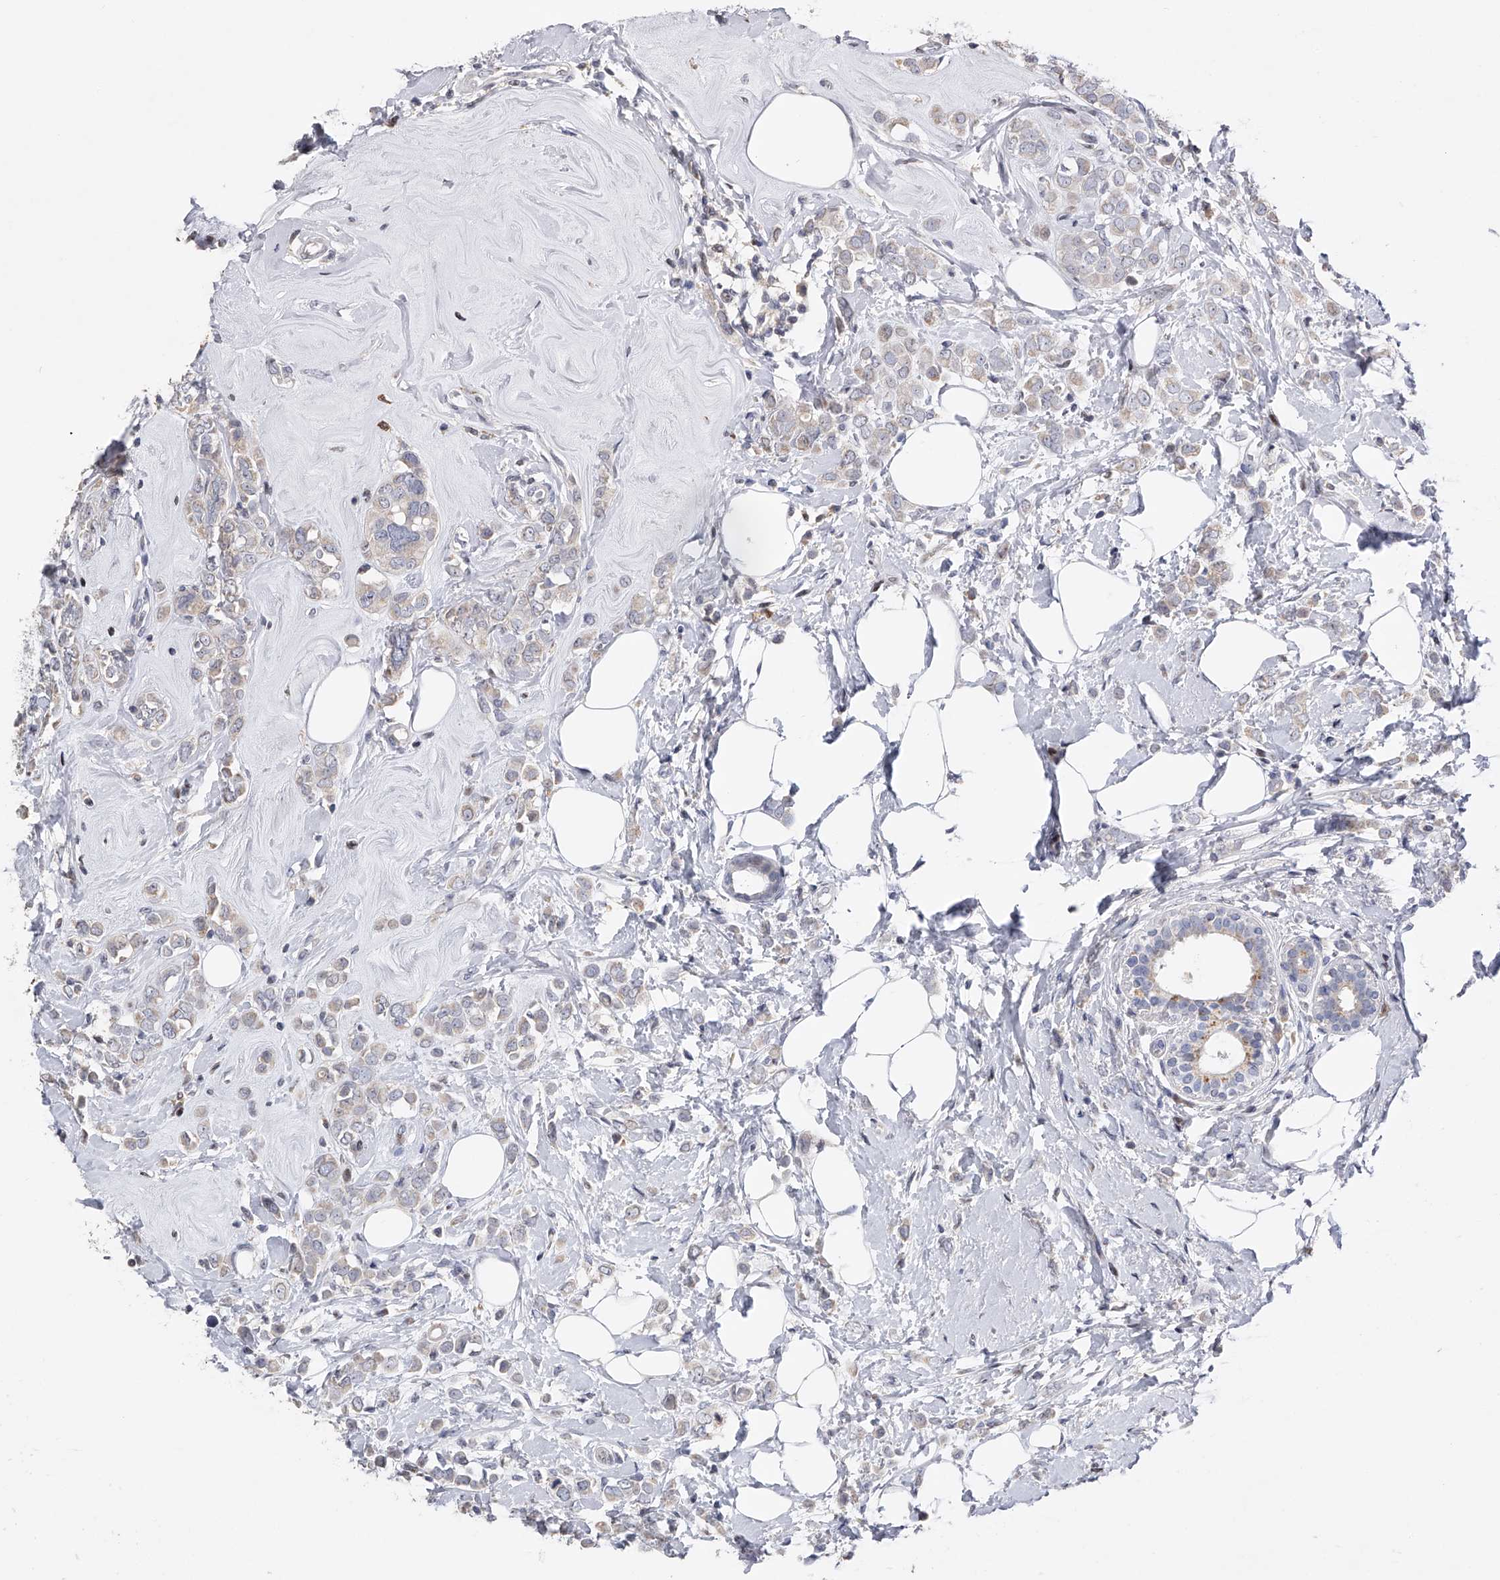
{"staining": {"intensity": "negative", "quantity": "none", "location": "none"}, "tissue": "breast cancer", "cell_type": "Tumor cells", "image_type": "cancer", "snomed": [{"axis": "morphology", "description": "Lobular carcinoma"}, {"axis": "topography", "description": "Breast"}], "caption": "This is an immunohistochemistry histopathology image of human lobular carcinoma (breast). There is no staining in tumor cells.", "gene": "RWDD2A", "patient": {"sex": "female", "age": 47}}